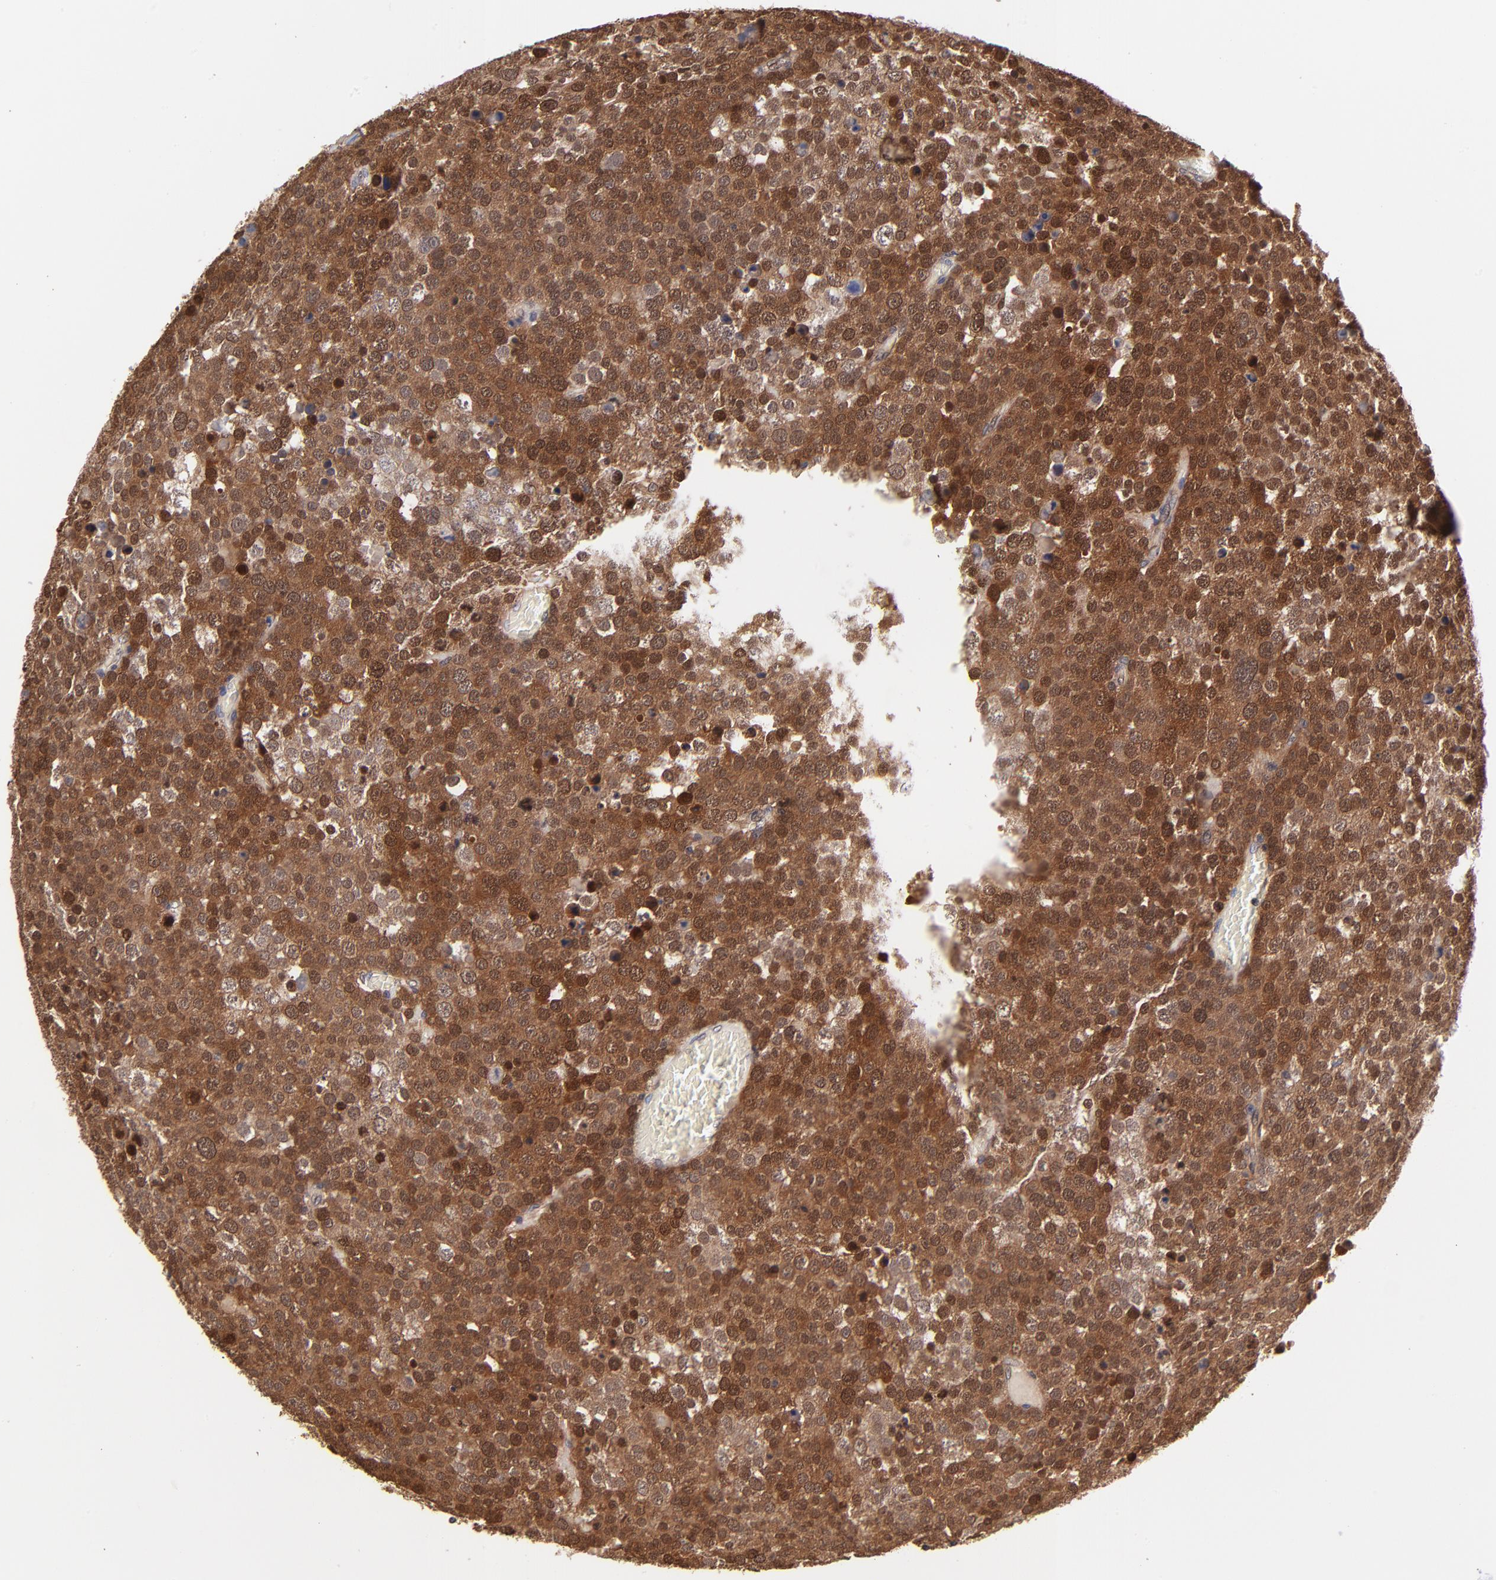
{"staining": {"intensity": "strong", "quantity": ">75%", "location": "cytoplasmic/membranous,nuclear"}, "tissue": "testis cancer", "cell_type": "Tumor cells", "image_type": "cancer", "snomed": [{"axis": "morphology", "description": "Seminoma, NOS"}, {"axis": "topography", "description": "Testis"}], "caption": "Immunohistochemistry histopathology image of testis cancer (seminoma) stained for a protein (brown), which demonstrates high levels of strong cytoplasmic/membranous and nuclear positivity in about >75% of tumor cells.", "gene": "DCTPP1", "patient": {"sex": "male", "age": 71}}